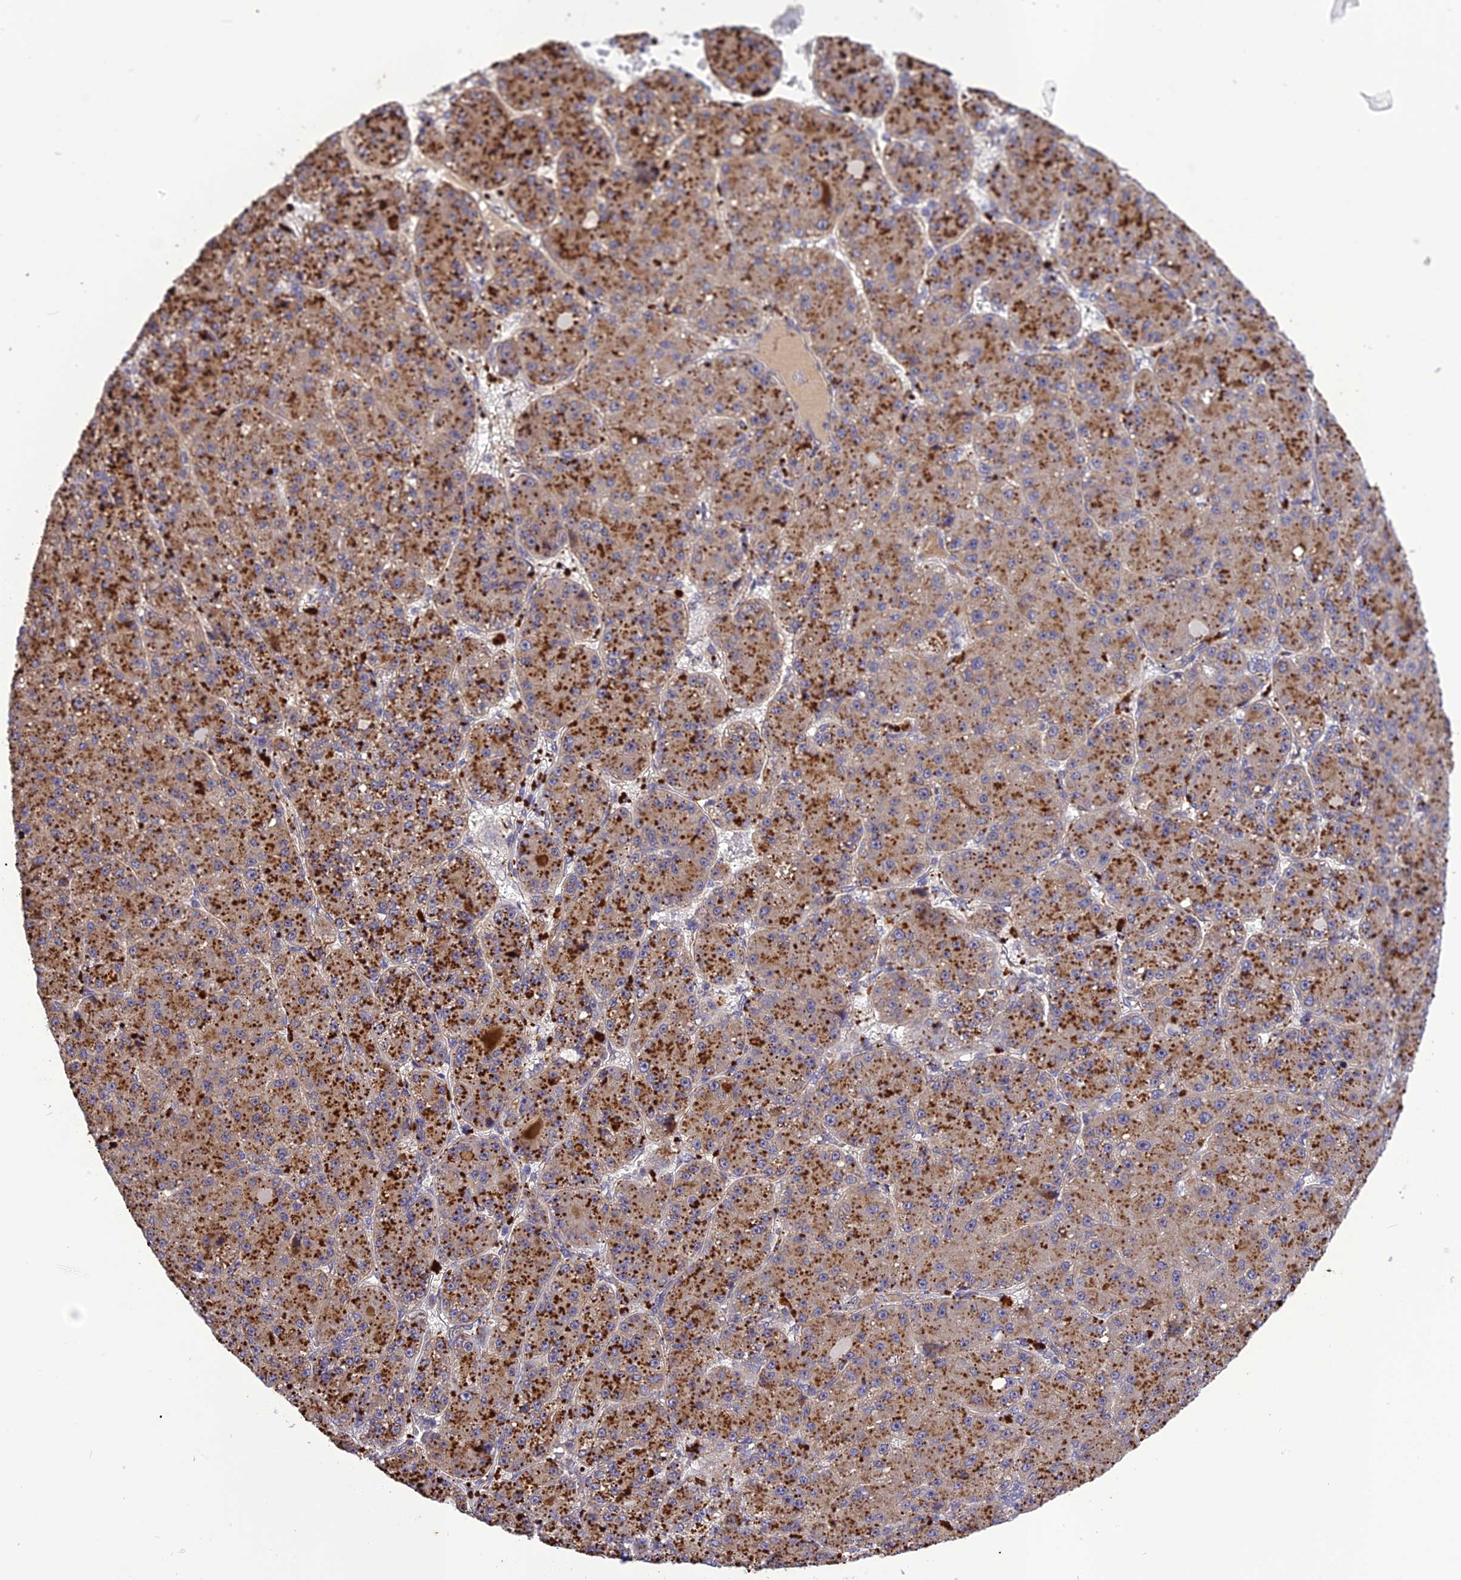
{"staining": {"intensity": "strong", "quantity": ">75%", "location": "cytoplasmic/membranous"}, "tissue": "liver cancer", "cell_type": "Tumor cells", "image_type": "cancer", "snomed": [{"axis": "morphology", "description": "Carcinoma, Hepatocellular, NOS"}, {"axis": "topography", "description": "Liver"}], "caption": "Hepatocellular carcinoma (liver) stained for a protein (brown) reveals strong cytoplasmic/membranous positive staining in about >75% of tumor cells.", "gene": "FNIP2", "patient": {"sex": "male", "age": 67}}